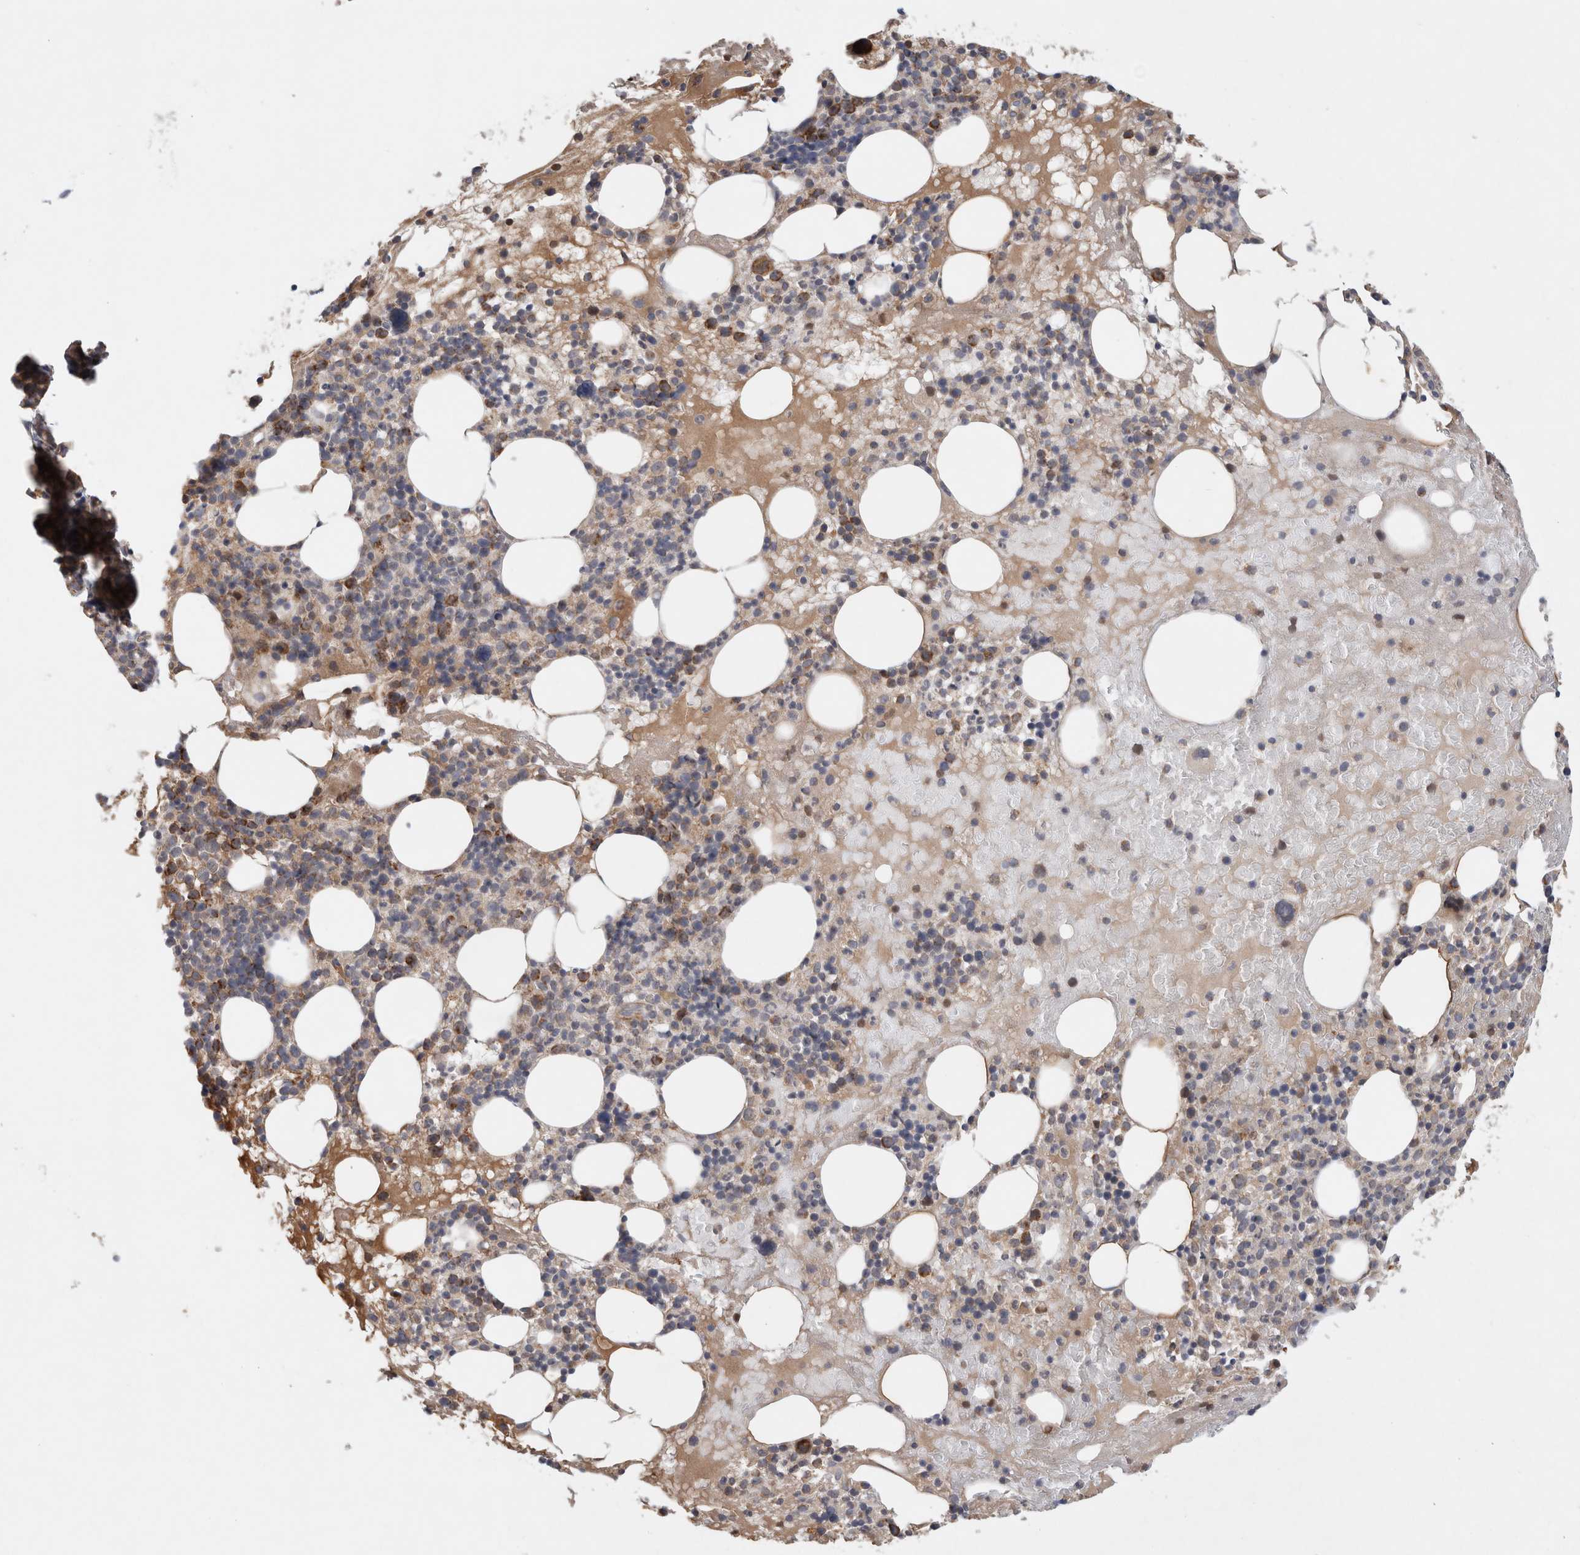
{"staining": {"intensity": "moderate", "quantity": "25%-75%", "location": "cytoplasmic/membranous"}, "tissue": "bone marrow", "cell_type": "Hematopoietic cells", "image_type": "normal", "snomed": [{"axis": "morphology", "description": "Normal tissue, NOS"}, {"axis": "morphology", "description": "Inflammation, NOS"}, {"axis": "topography", "description": "Bone marrow"}], "caption": "Moderate cytoplasmic/membranous protein staining is seen in about 25%-75% of hematopoietic cells in bone marrow.", "gene": "MRPS28", "patient": {"sex": "female", "age": 77}}